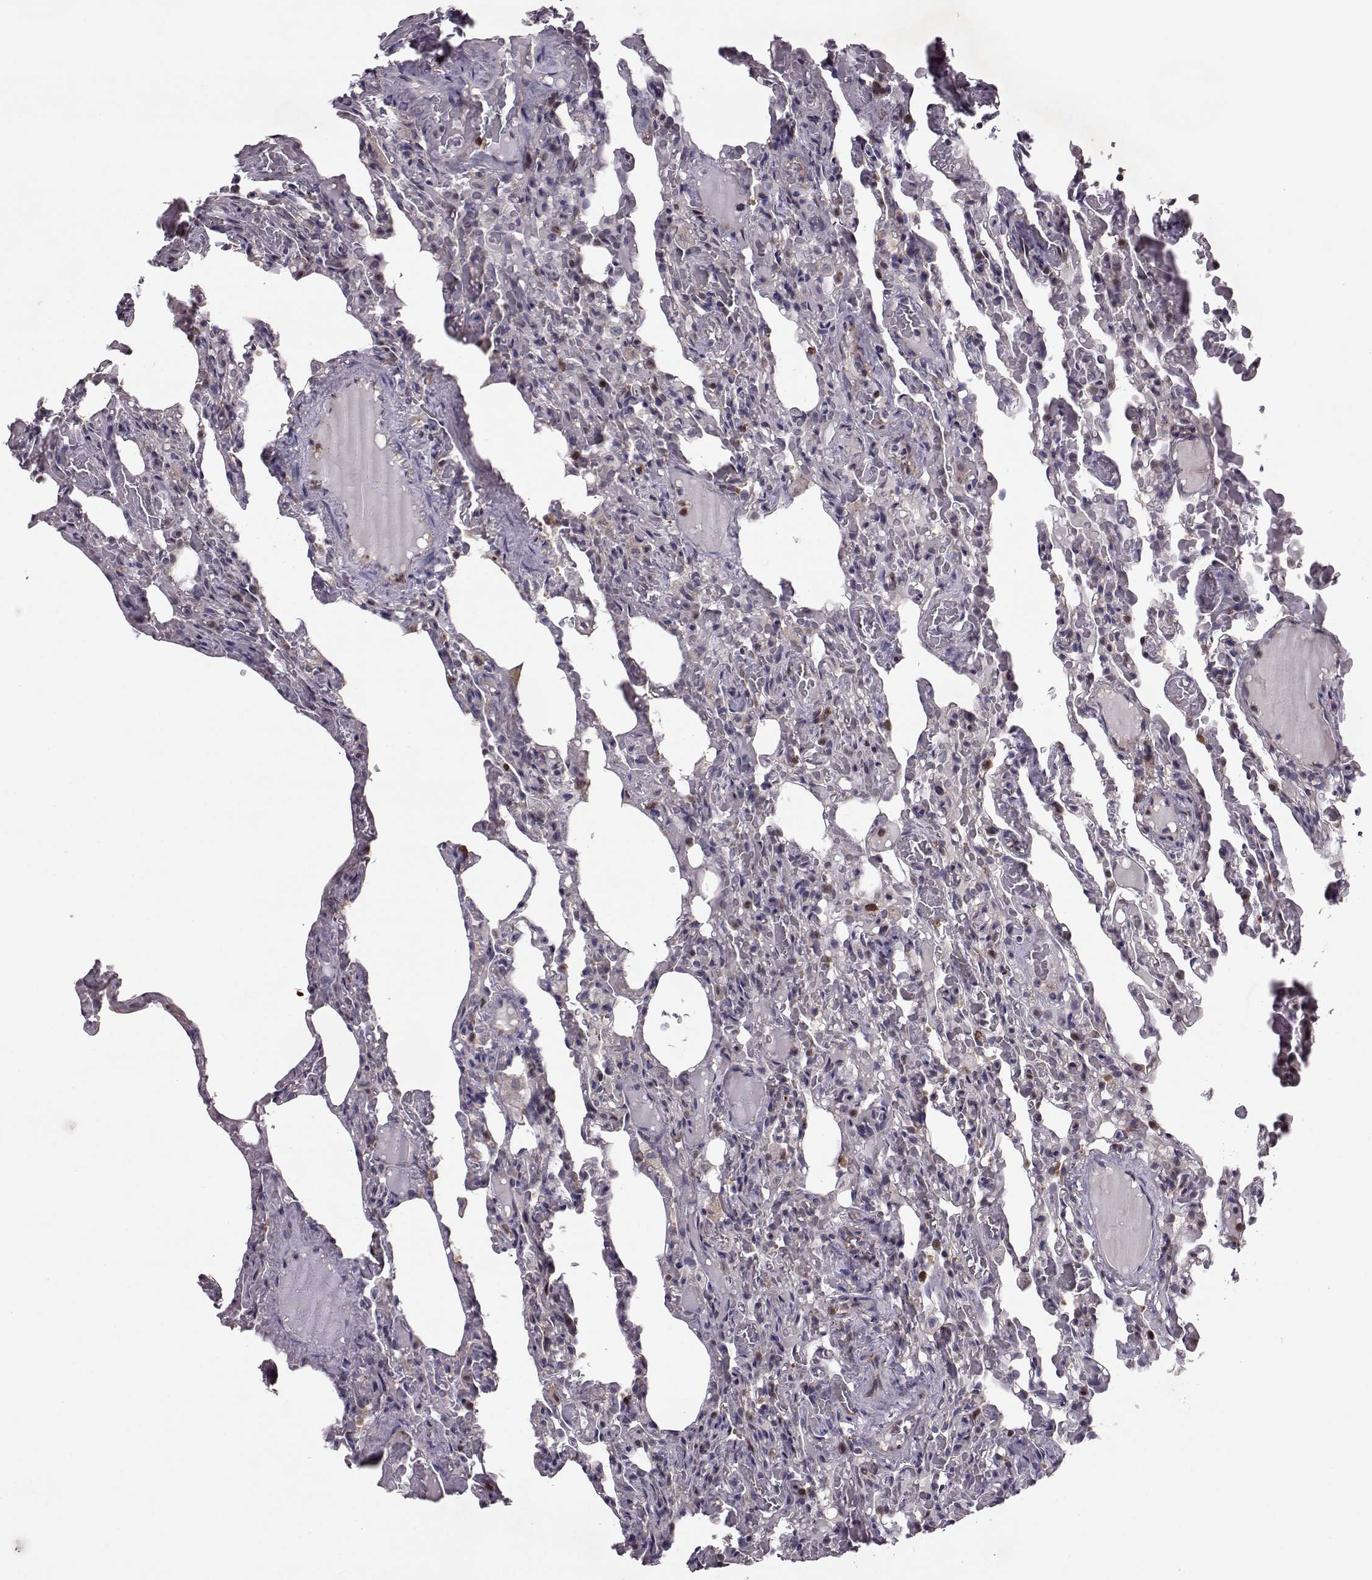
{"staining": {"intensity": "negative", "quantity": "none", "location": "none"}, "tissue": "lung", "cell_type": "Alveolar cells", "image_type": "normal", "snomed": [{"axis": "morphology", "description": "Normal tissue, NOS"}, {"axis": "topography", "description": "Lung"}], "caption": "High power microscopy micrograph of an immunohistochemistry micrograph of normal lung, revealing no significant positivity in alveolar cells.", "gene": "RANBP1", "patient": {"sex": "female", "age": 43}}